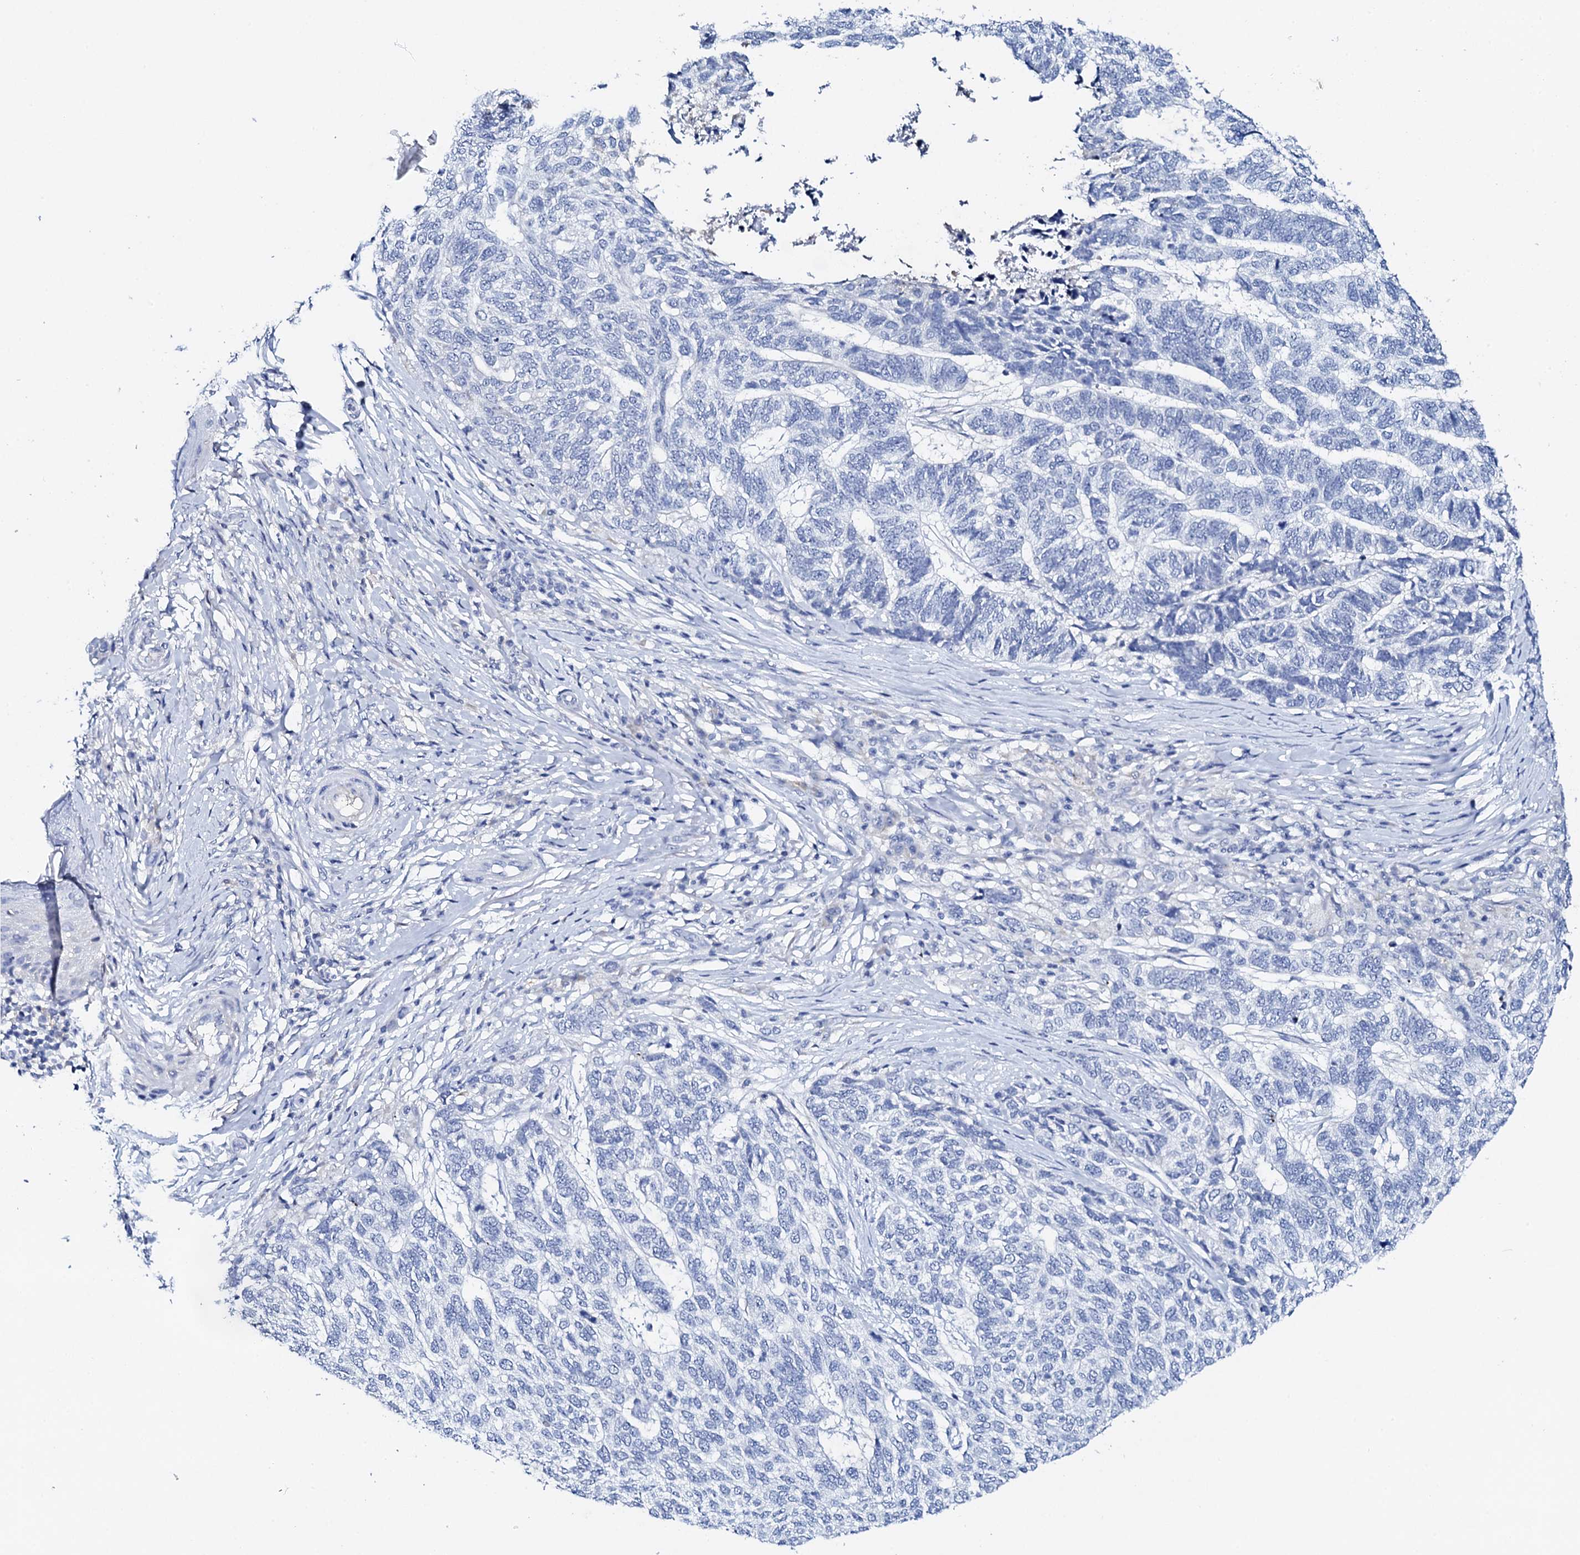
{"staining": {"intensity": "negative", "quantity": "none", "location": "none"}, "tissue": "skin cancer", "cell_type": "Tumor cells", "image_type": "cancer", "snomed": [{"axis": "morphology", "description": "Basal cell carcinoma"}, {"axis": "topography", "description": "Skin"}], "caption": "High magnification brightfield microscopy of basal cell carcinoma (skin) stained with DAB (3,3'-diaminobenzidine) (brown) and counterstained with hematoxylin (blue): tumor cells show no significant expression.", "gene": "FBXL16", "patient": {"sex": "female", "age": 65}}